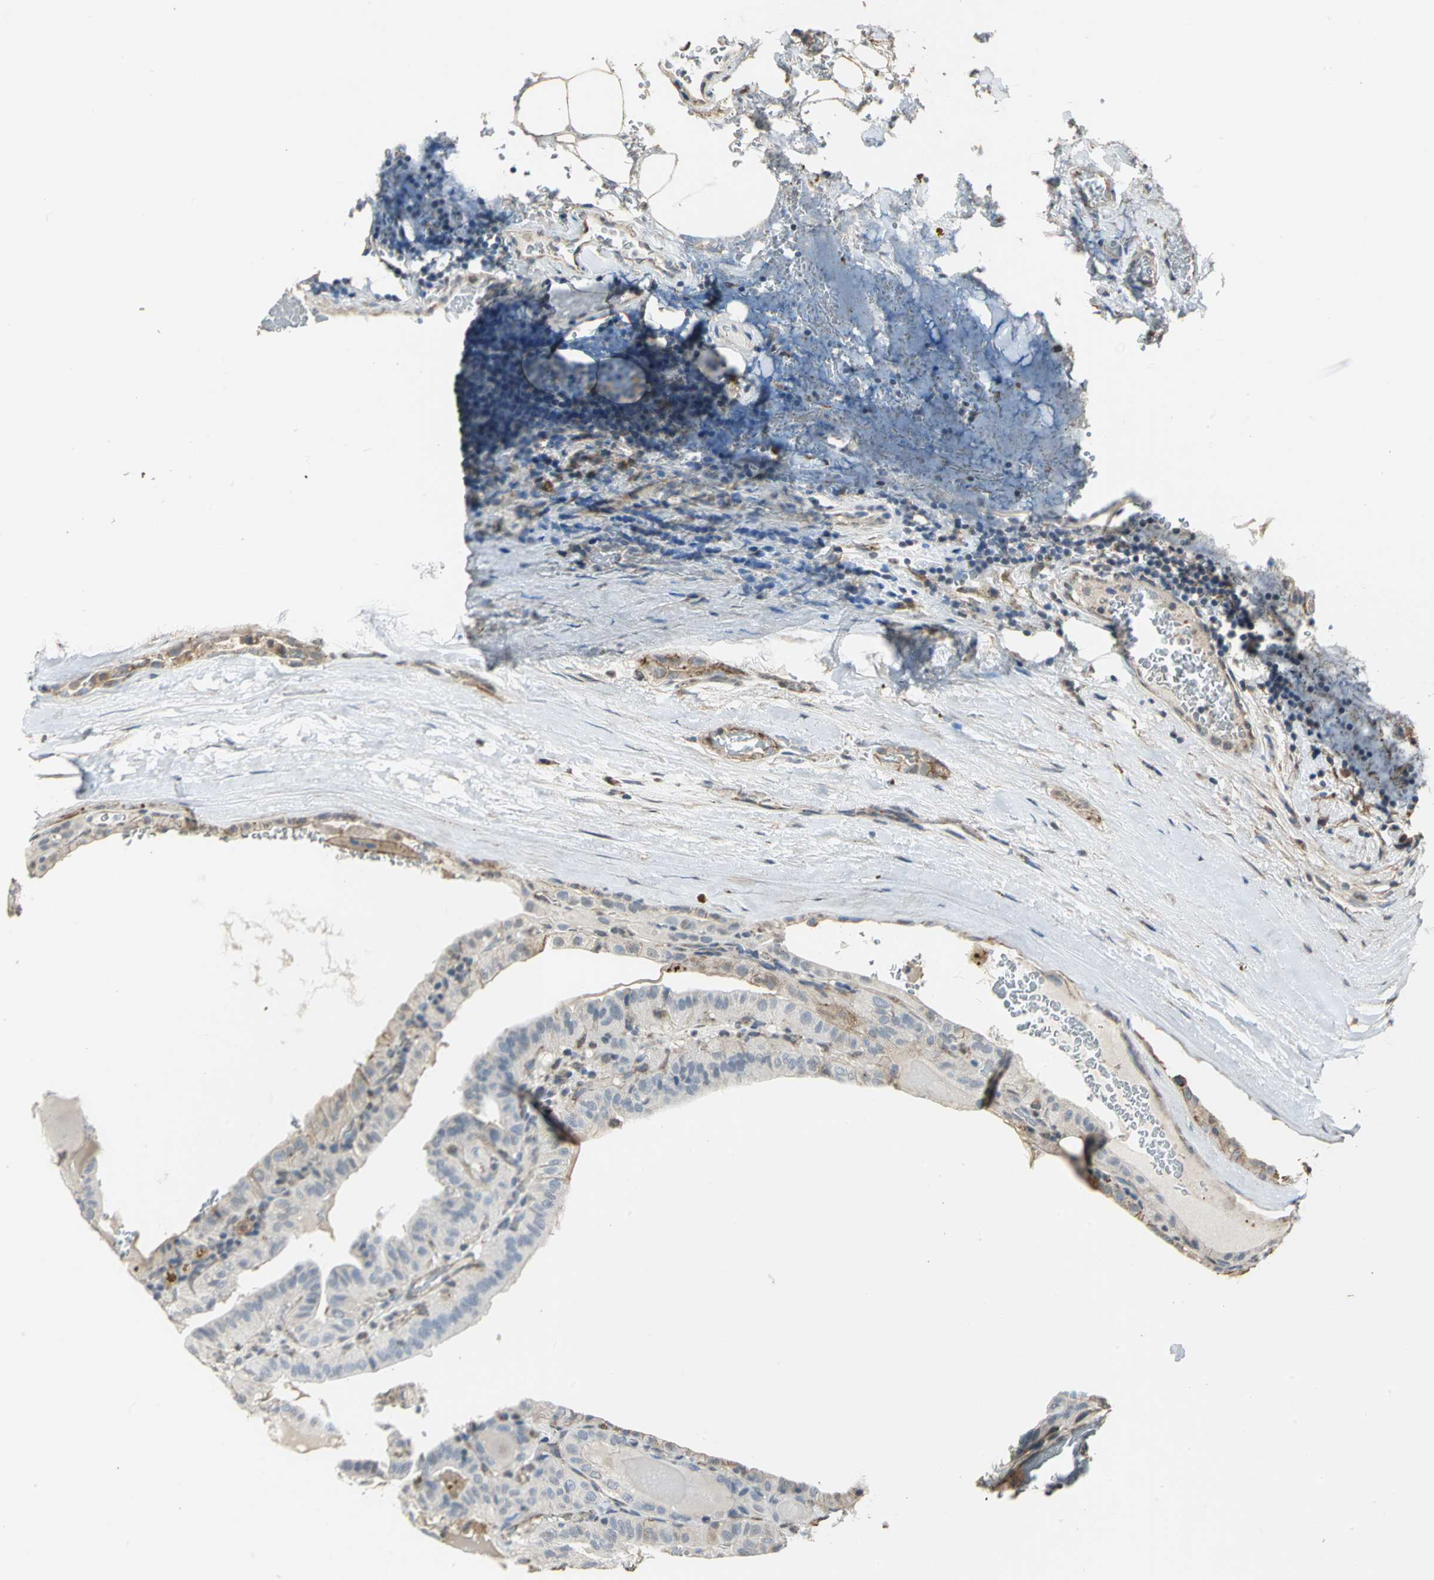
{"staining": {"intensity": "weak", "quantity": "<25%", "location": "cytoplasmic/membranous"}, "tissue": "thyroid cancer", "cell_type": "Tumor cells", "image_type": "cancer", "snomed": [{"axis": "morphology", "description": "Papillary adenocarcinoma, NOS"}, {"axis": "topography", "description": "Thyroid gland"}], "caption": "Tumor cells show no significant staining in papillary adenocarcinoma (thyroid). (DAB IHC with hematoxylin counter stain).", "gene": "NDUFB5", "patient": {"sex": "male", "age": 77}}